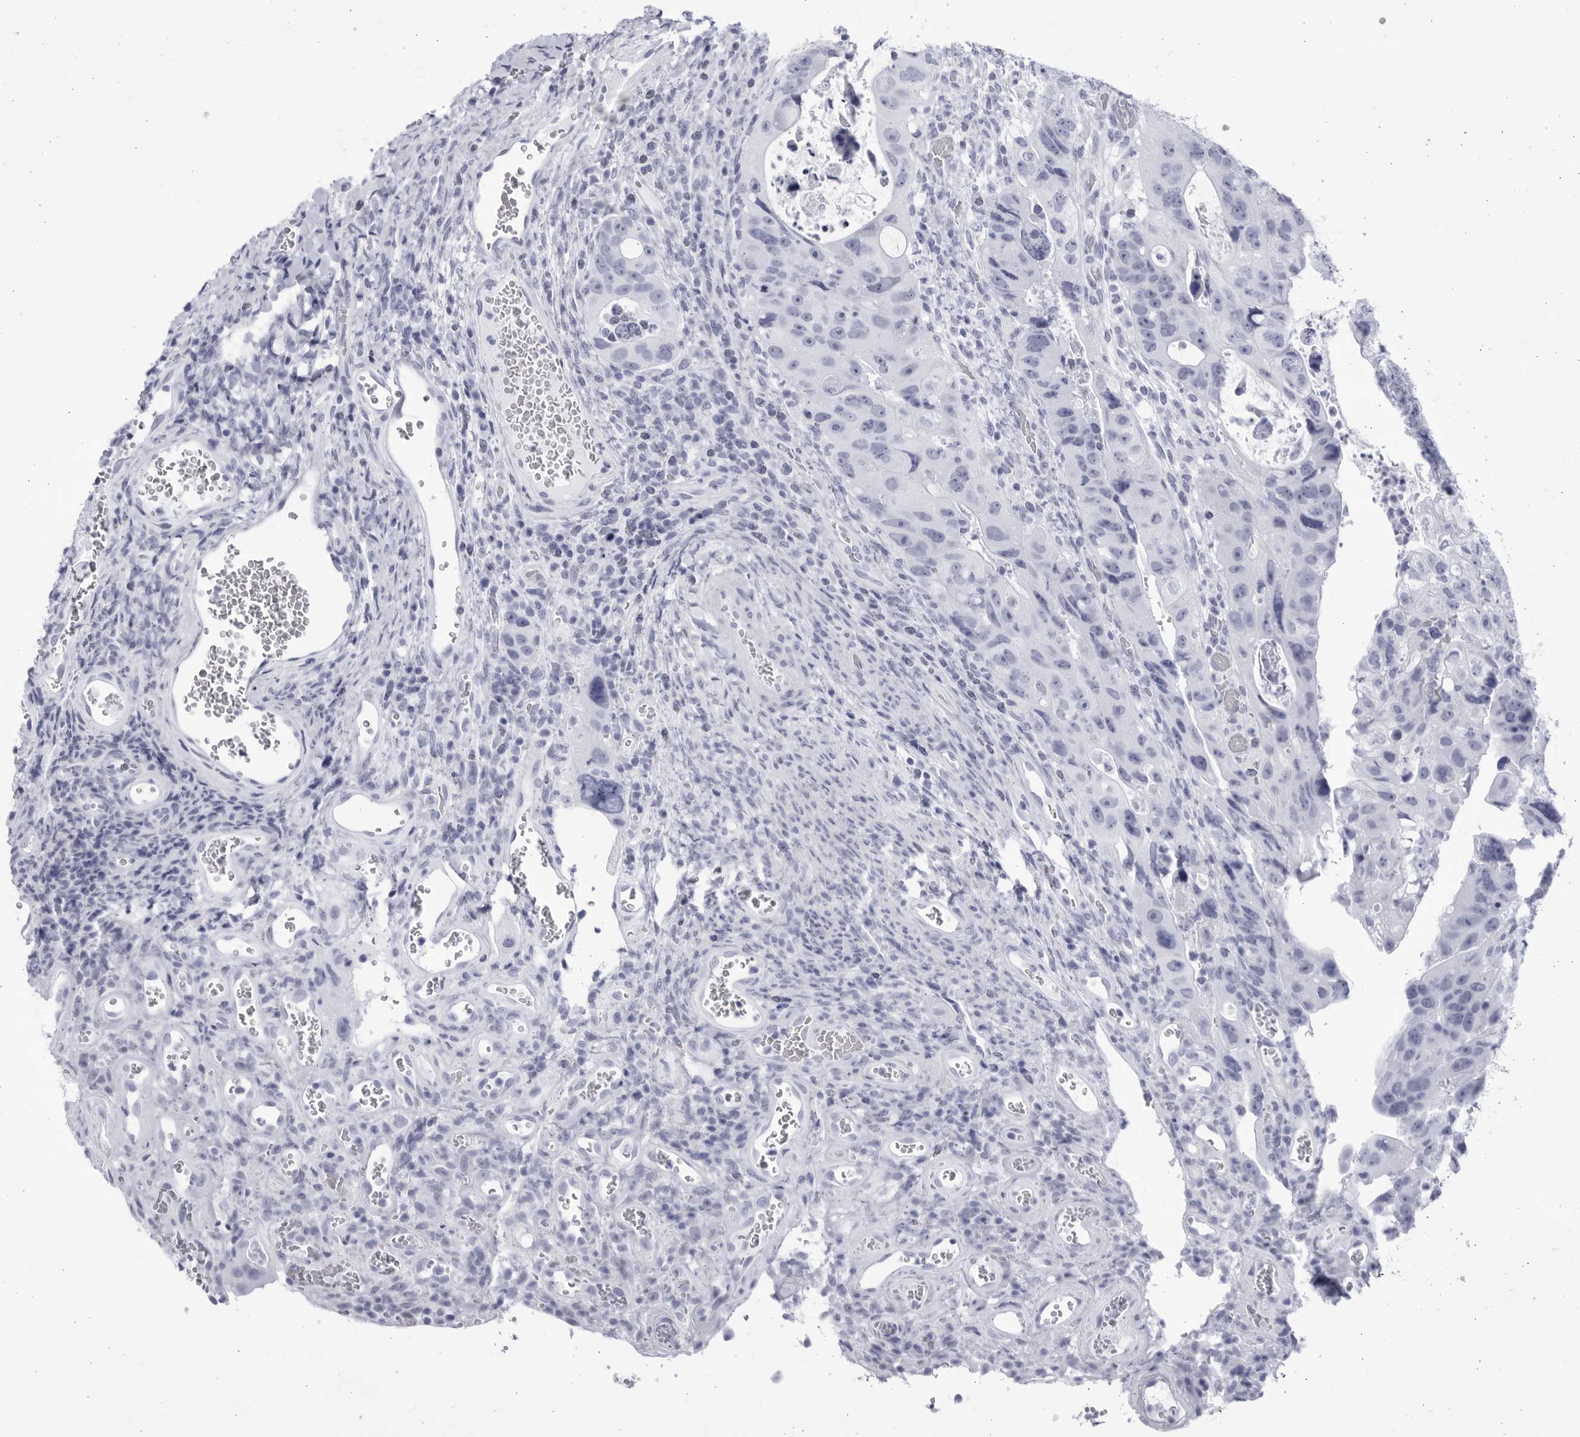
{"staining": {"intensity": "negative", "quantity": "none", "location": "none"}, "tissue": "colorectal cancer", "cell_type": "Tumor cells", "image_type": "cancer", "snomed": [{"axis": "morphology", "description": "Adenocarcinoma, NOS"}, {"axis": "topography", "description": "Rectum"}], "caption": "Tumor cells are negative for brown protein staining in colorectal adenocarcinoma. (Brightfield microscopy of DAB (3,3'-diaminobenzidine) immunohistochemistry at high magnification).", "gene": "CCDC181", "patient": {"sex": "male", "age": 59}}